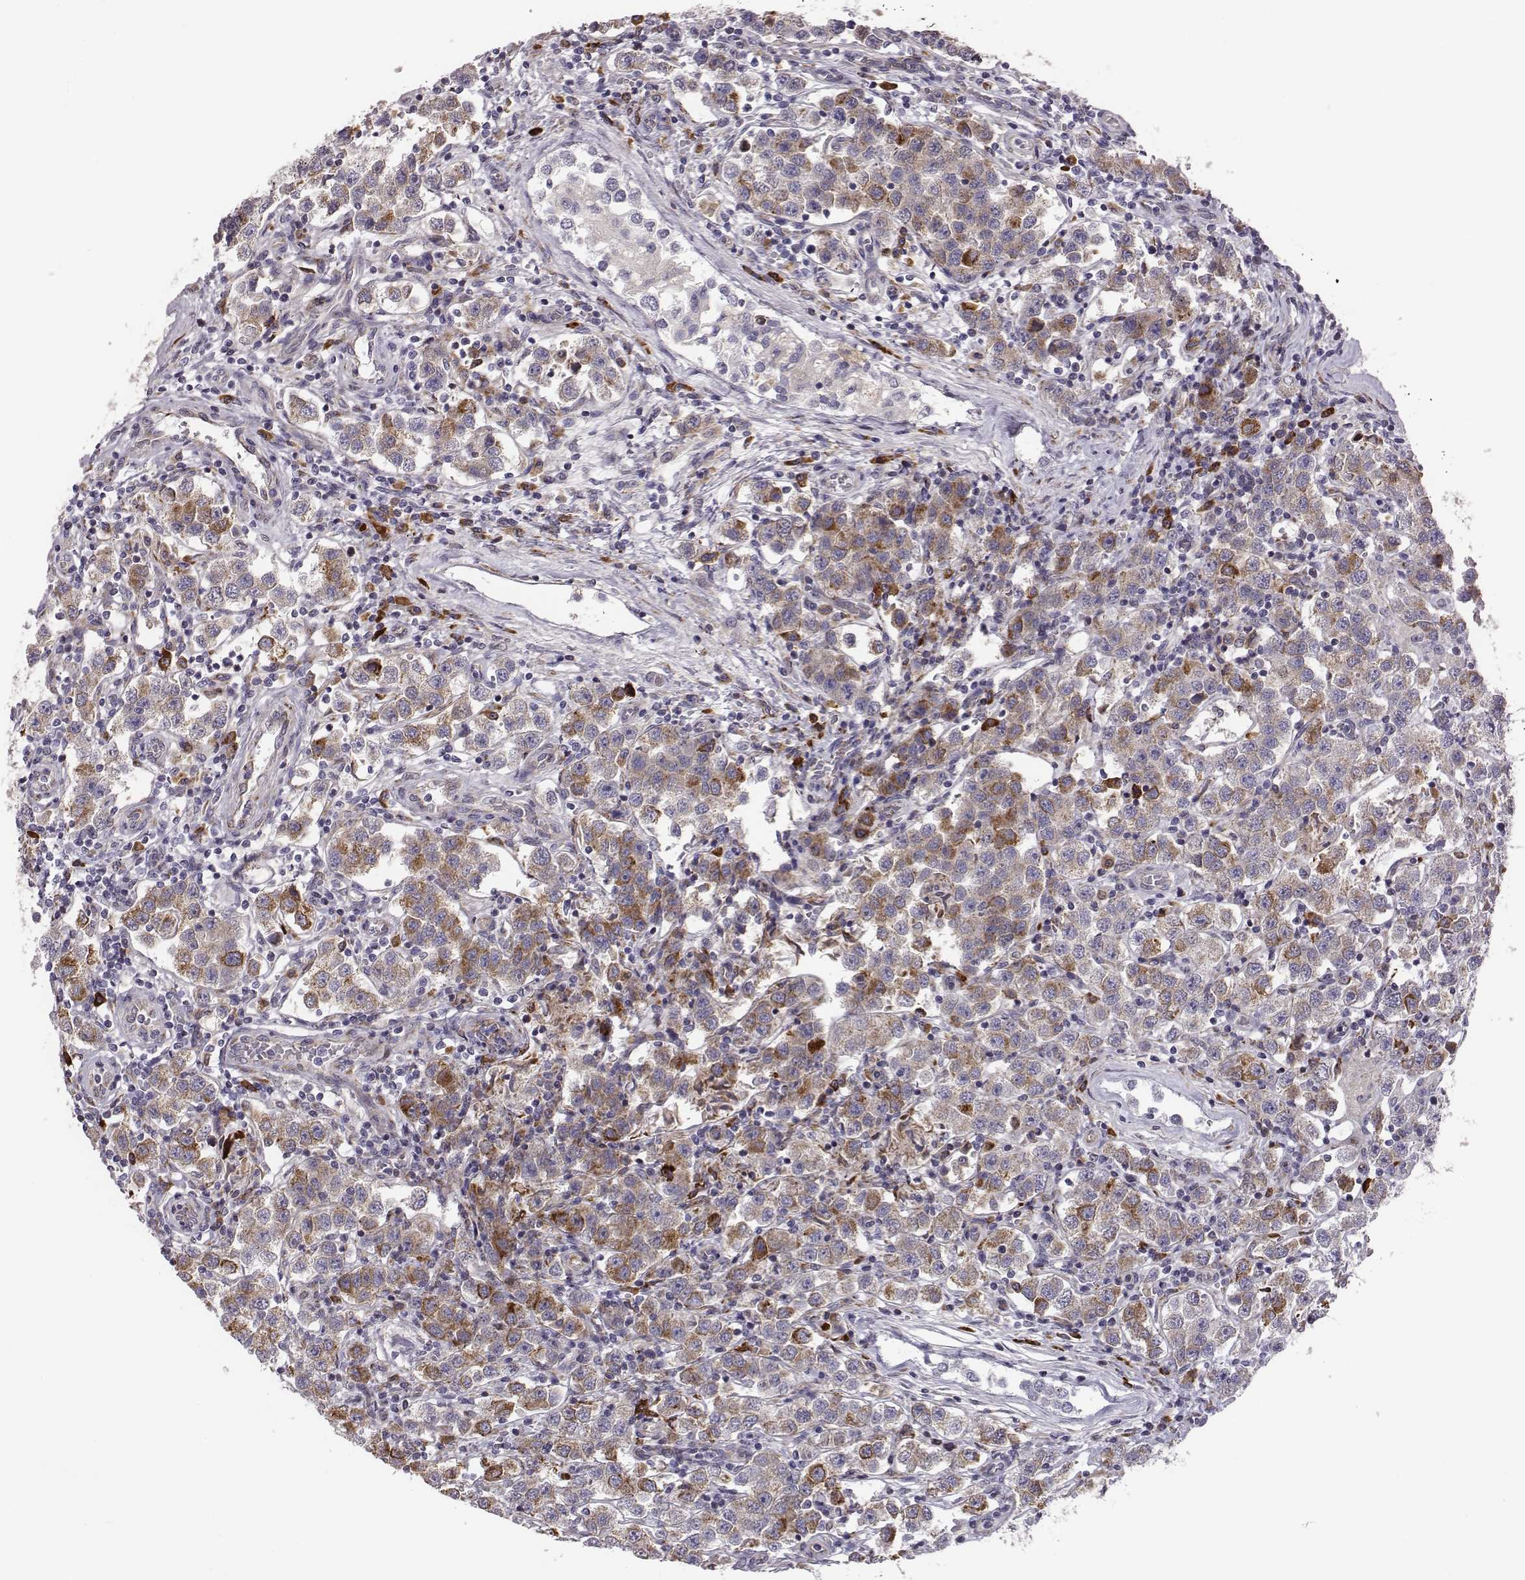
{"staining": {"intensity": "moderate", "quantity": "25%-75%", "location": "cytoplasmic/membranous"}, "tissue": "testis cancer", "cell_type": "Tumor cells", "image_type": "cancer", "snomed": [{"axis": "morphology", "description": "Seminoma, NOS"}, {"axis": "topography", "description": "Testis"}], "caption": "Protein expression analysis of testis cancer displays moderate cytoplasmic/membranous expression in about 25%-75% of tumor cells.", "gene": "SELENOI", "patient": {"sex": "male", "age": 37}}